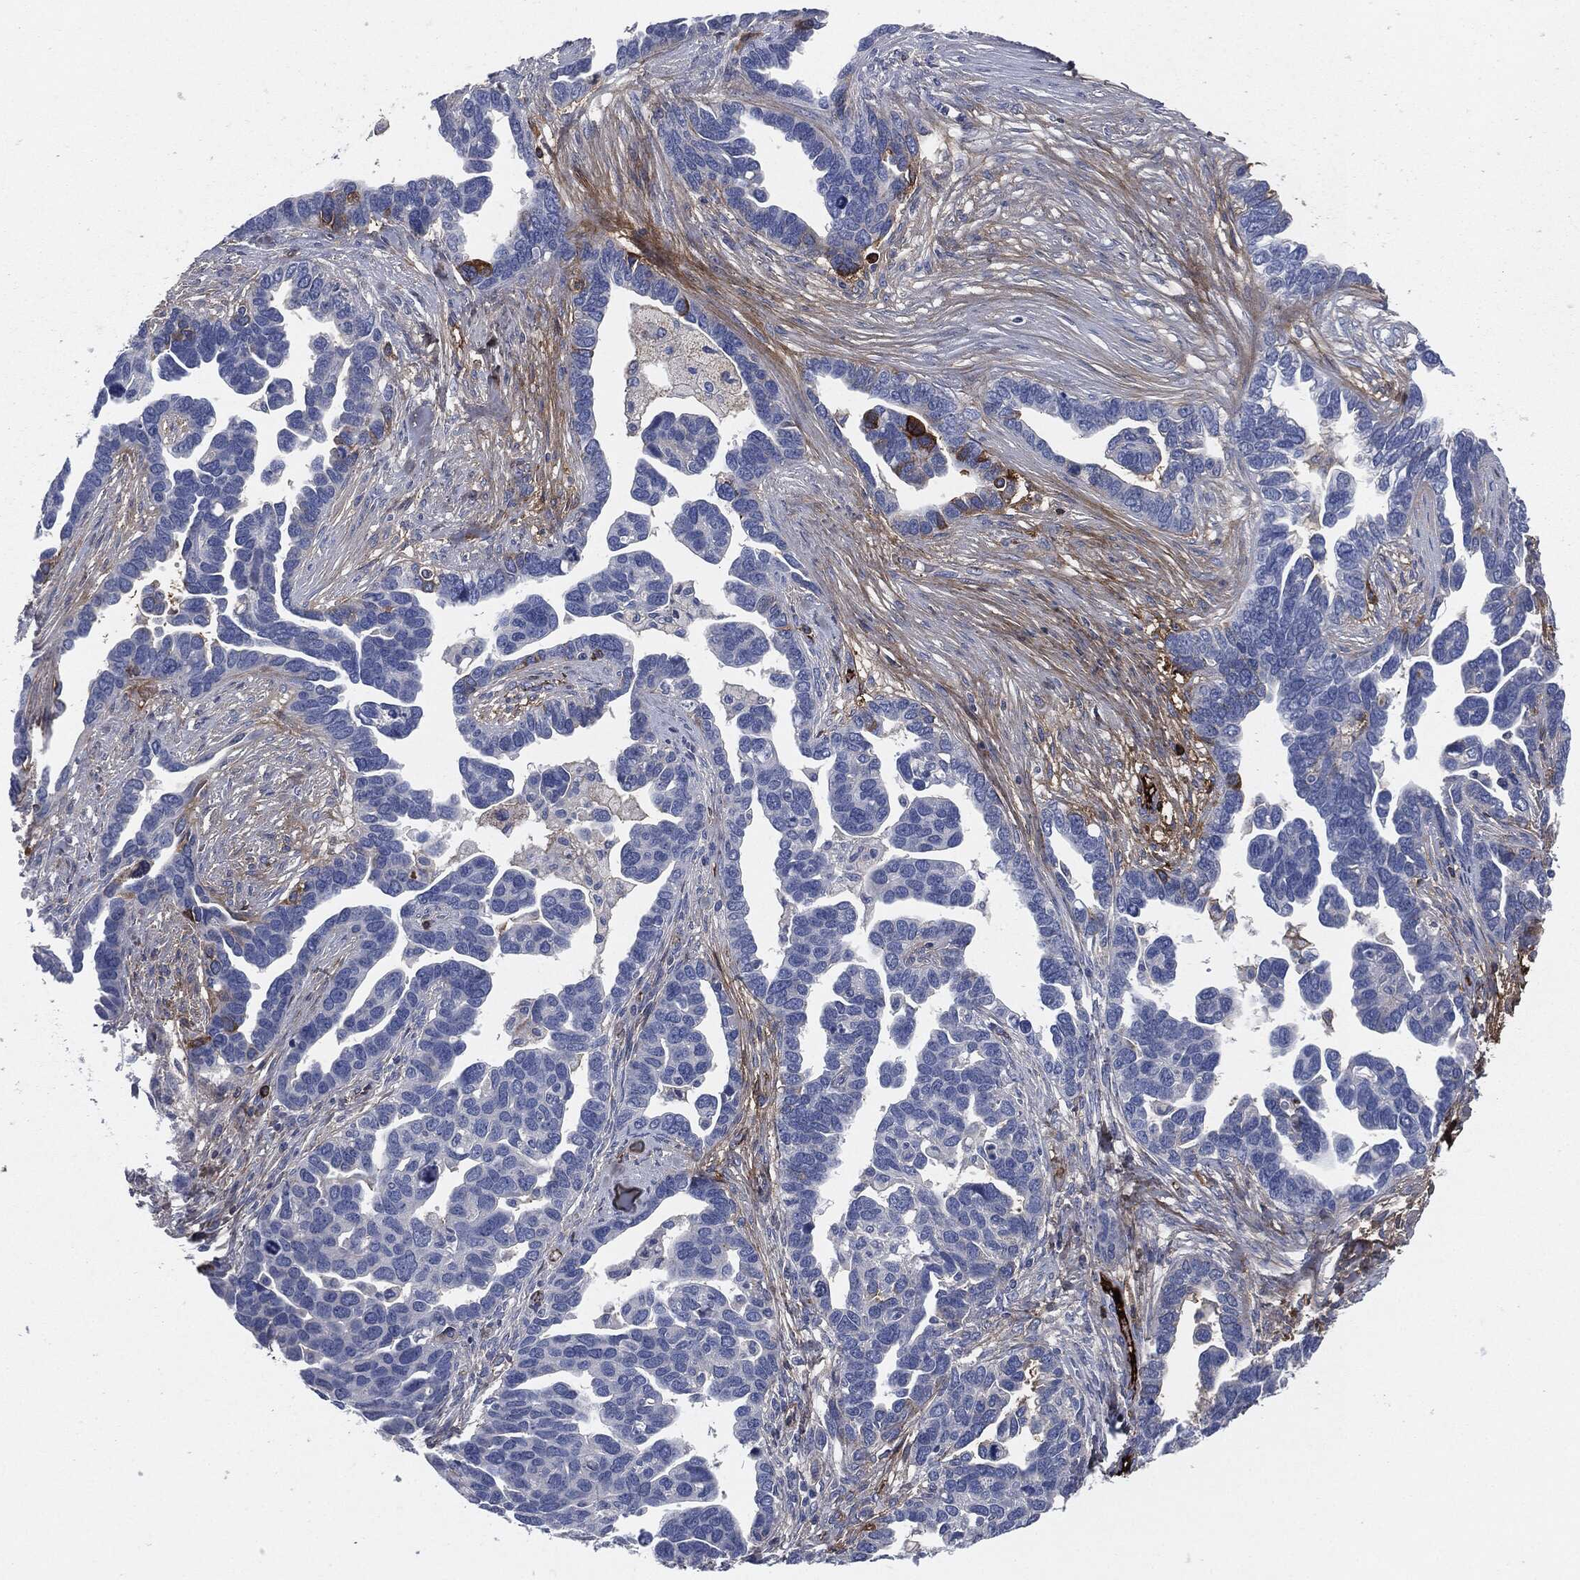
{"staining": {"intensity": "negative", "quantity": "none", "location": "none"}, "tissue": "ovarian cancer", "cell_type": "Tumor cells", "image_type": "cancer", "snomed": [{"axis": "morphology", "description": "Cystadenocarcinoma, serous, NOS"}, {"axis": "topography", "description": "Ovary"}], "caption": "Immunohistochemical staining of ovarian cancer reveals no significant expression in tumor cells.", "gene": "APOB", "patient": {"sex": "female", "age": 54}}